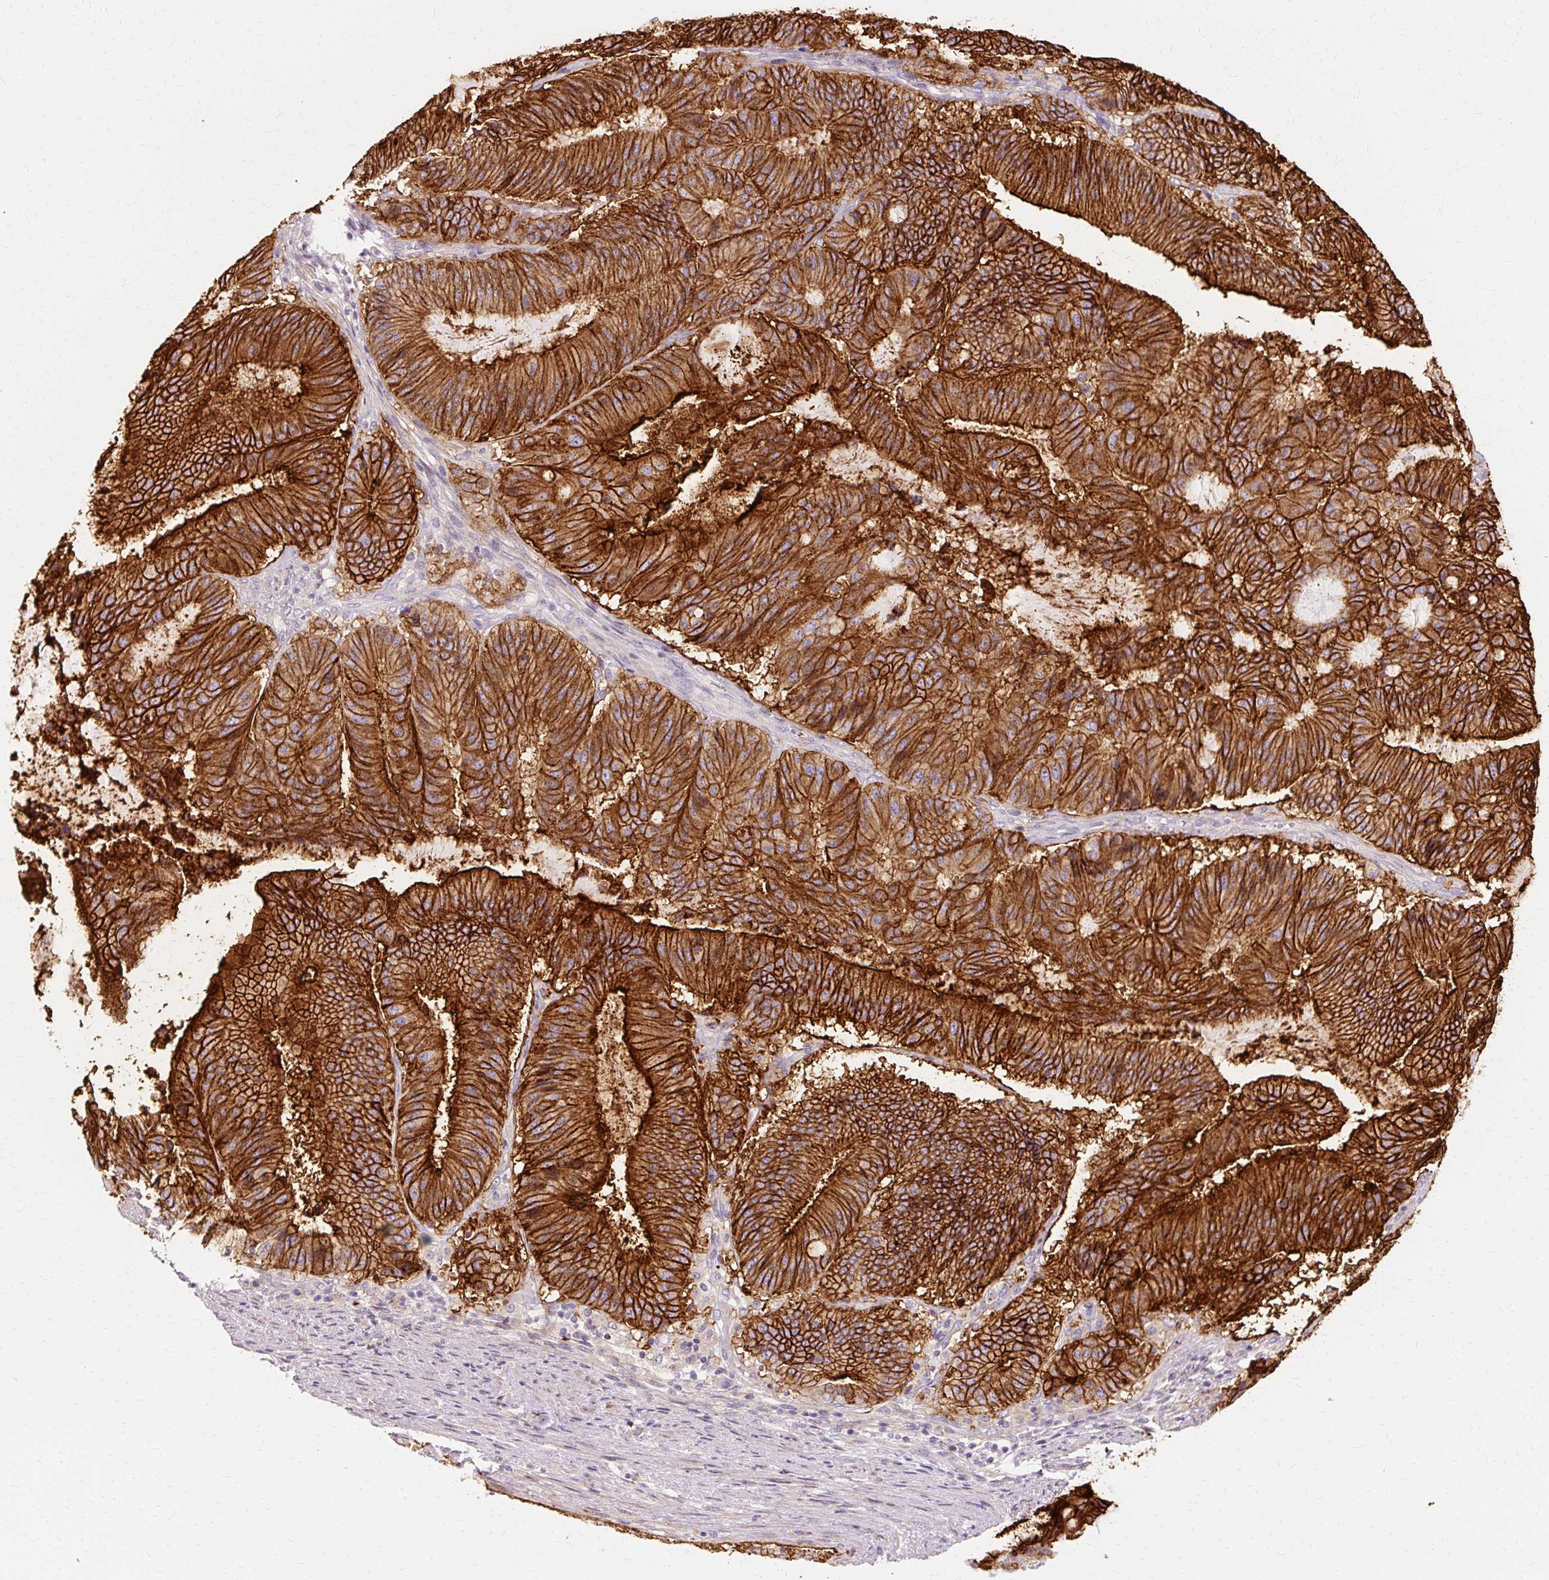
{"staining": {"intensity": "strong", "quantity": ">75%", "location": "cytoplasmic/membranous"}, "tissue": "liver cancer", "cell_type": "Tumor cells", "image_type": "cancer", "snomed": [{"axis": "morphology", "description": "Normal tissue, NOS"}, {"axis": "morphology", "description": "Cholangiocarcinoma"}, {"axis": "topography", "description": "Liver"}, {"axis": "topography", "description": "Peripheral nerve tissue"}], "caption": "Immunohistochemical staining of human liver cancer (cholangiocarcinoma) demonstrates high levels of strong cytoplasmic/membranous protein positivity in about >75% of tumor cells.", "gene": "TSPAN8", "patient": {"sex": "female", "age": 73}}